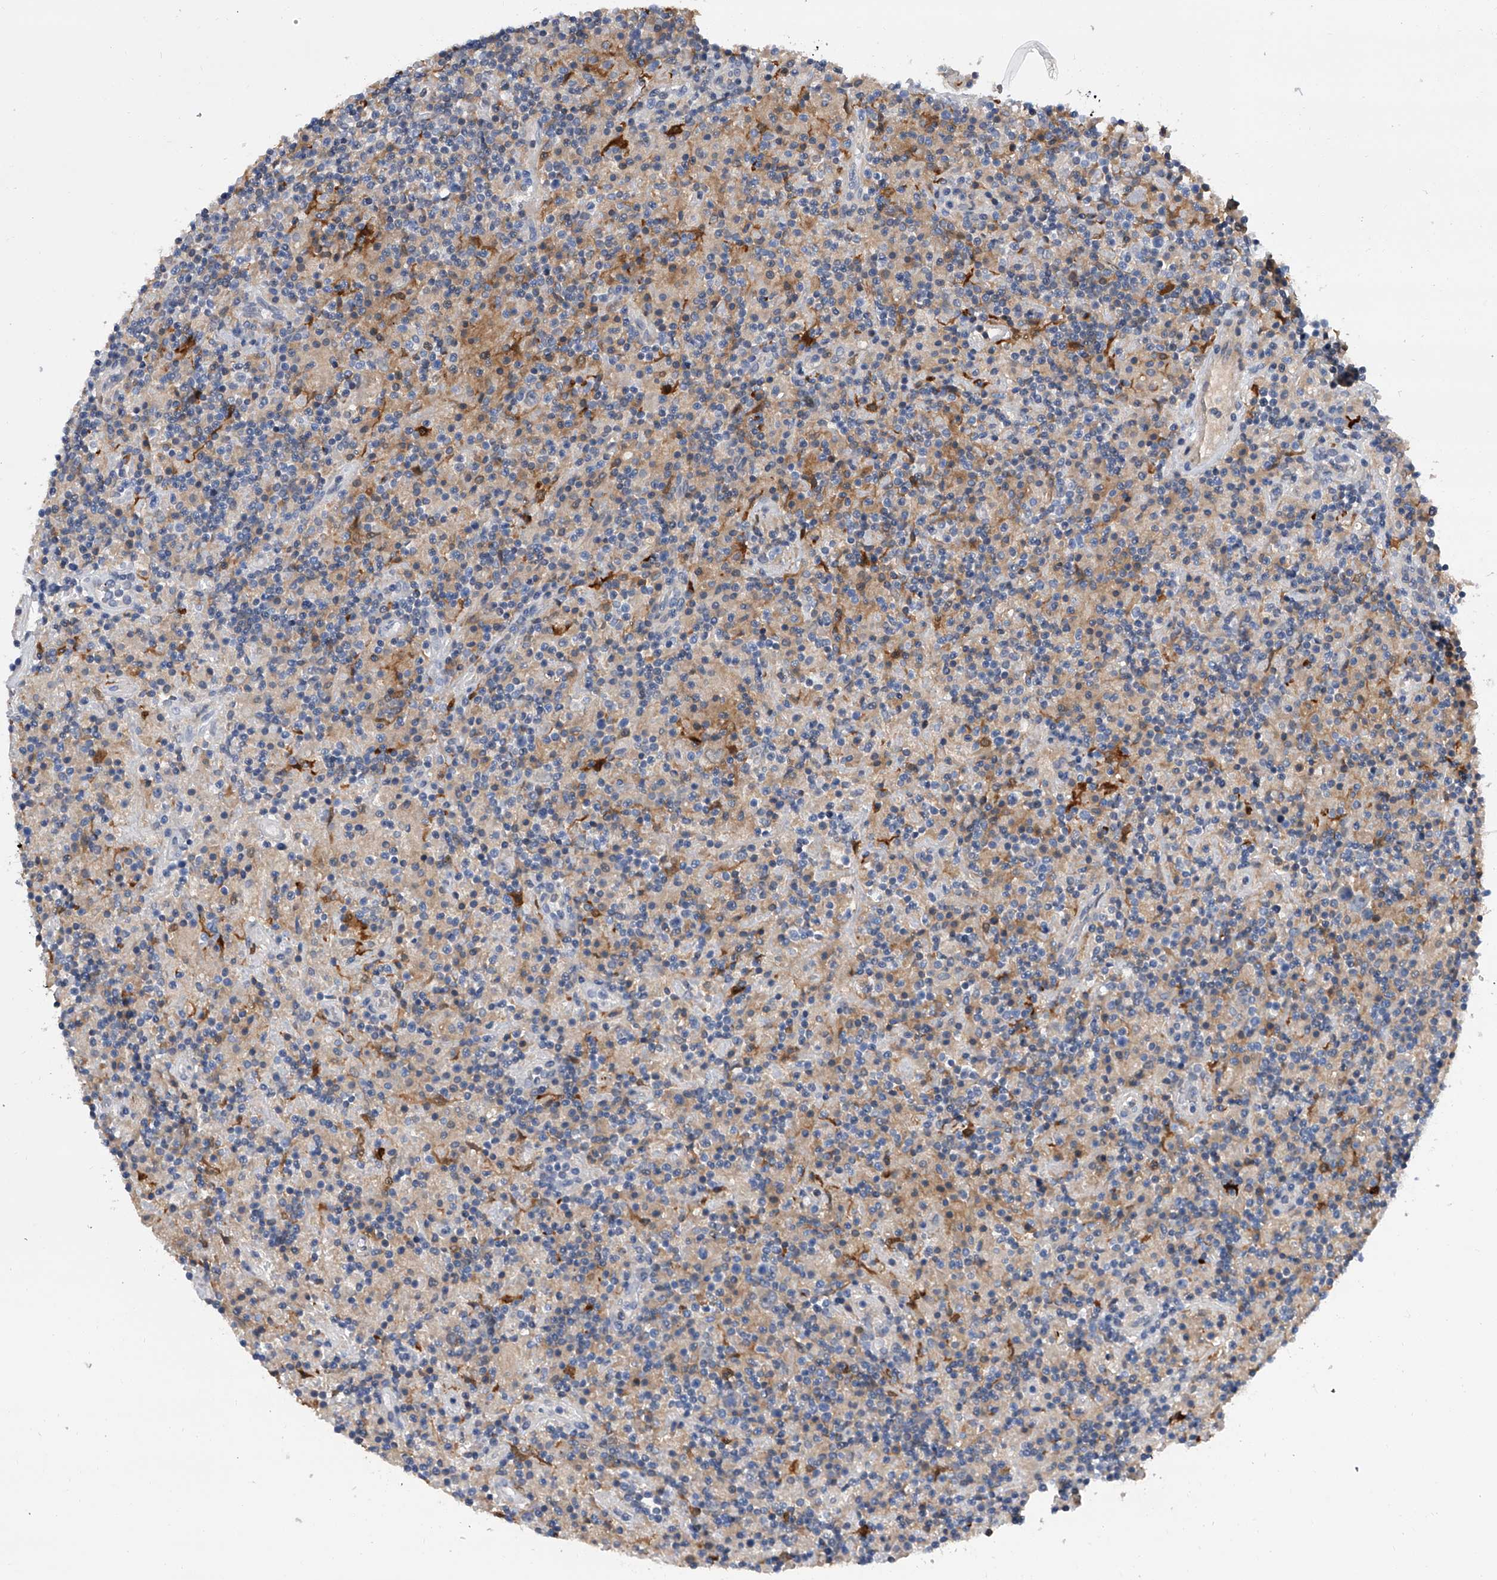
{"staining": {"intensity": "negative", "quantity": "none", "location": "none"}, "tissue": "lymphoma", "cell_type": "Tumor cells", "image_type": "cancer", "snomed": [{"axis": "morphology", "description": "Hodgkin's disease, NOS"}, {"axis": "topography", "description": "Lymph node"}], "caption": "DAB (3,3'-diaminobenzidine) immunohistochemical staining of human Hodgkin's disease shows no significant positivity in tumor cells. (Immunohistochemistry (ihc), brightfield microscopy, high magnification).", "gene": "SERPINB9", "patient": {"sex": "male", "age": 70}}